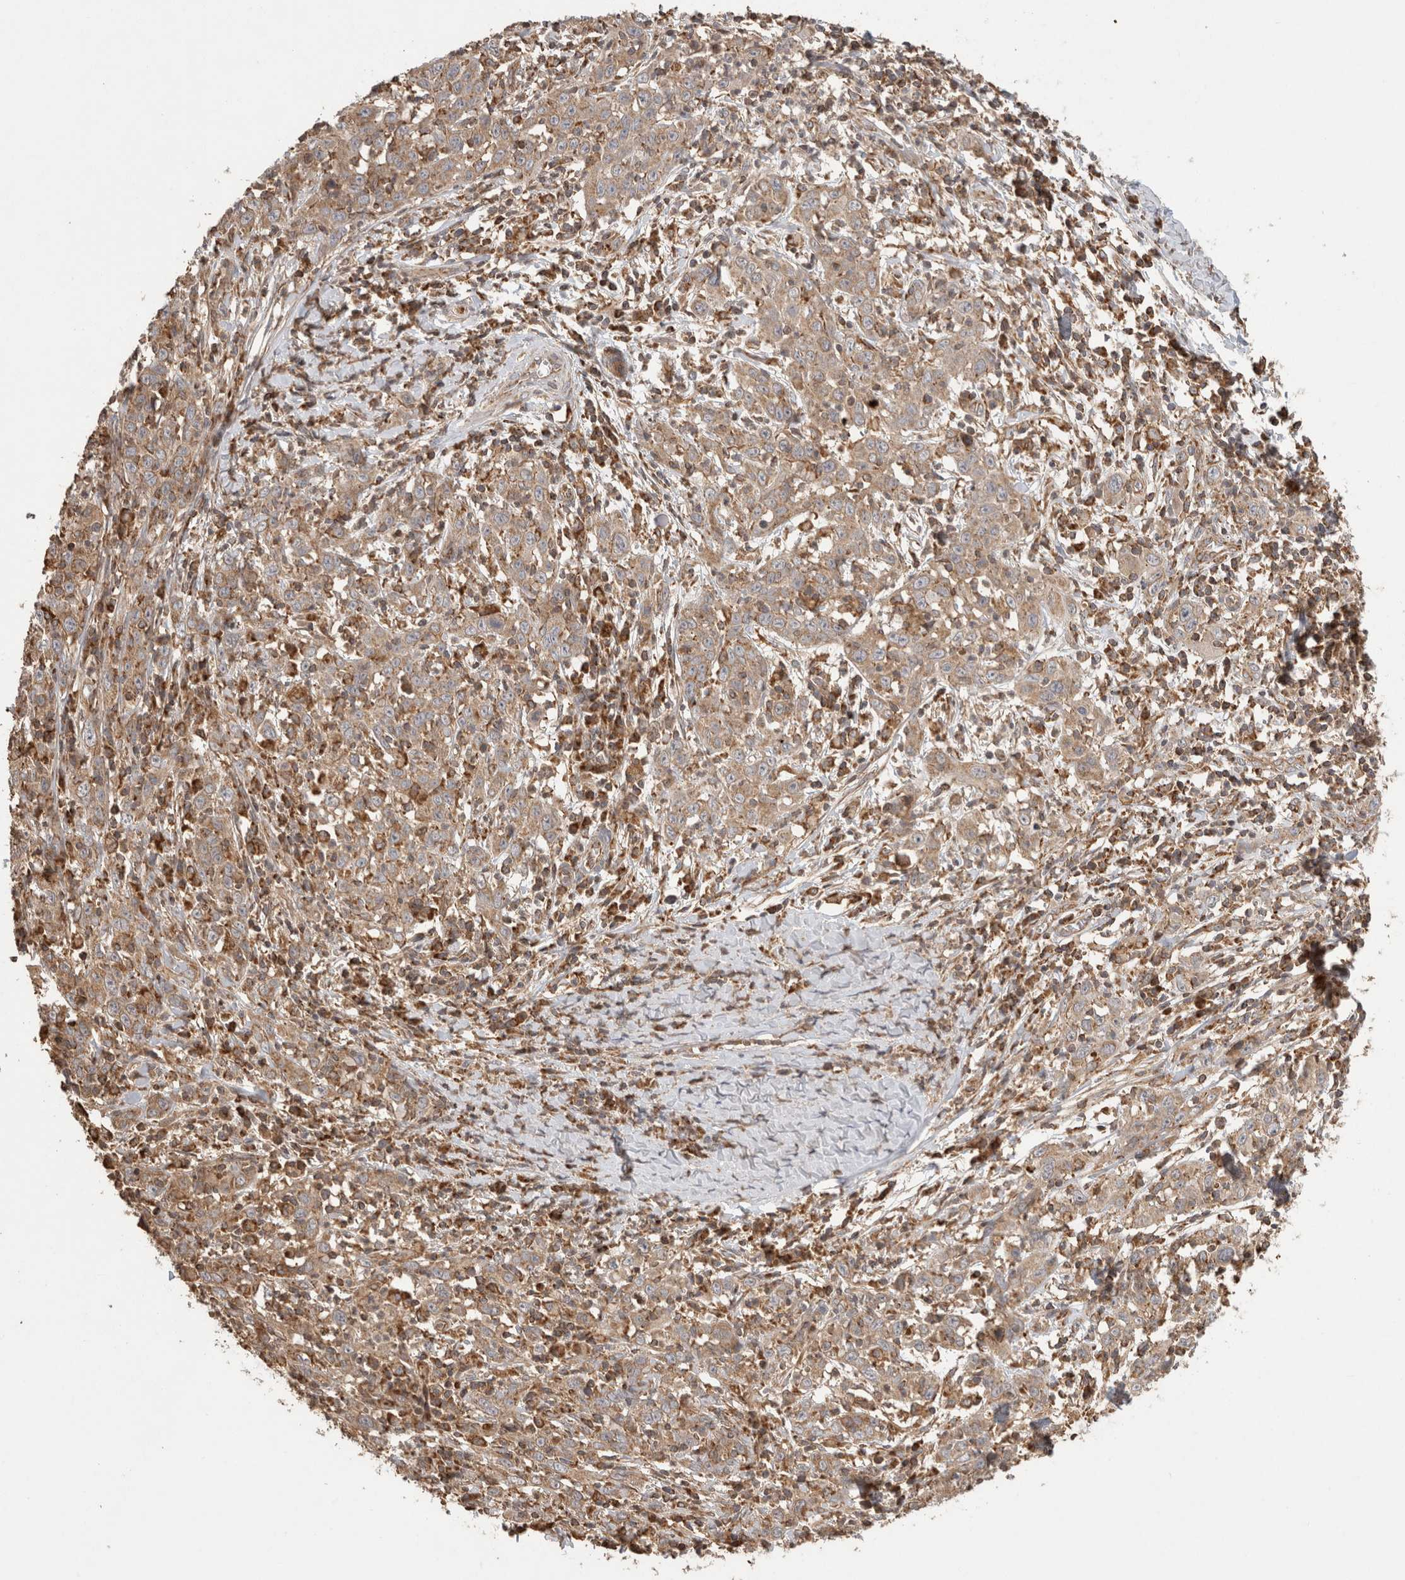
{"staining": {"intensity": "weak", "quantity": ">75%", "location": "cytoplasmic/membranous"}, "tissue": "cervical cancer", "cell_type": "Tumor cells", "image_type": "cancer", "snomed": [{"axis": "morphology", "description": "Squamous cell carcinoma, NOS"}, {"axis": "topography", "description": "Cervix"}], "caption": "The photomicrograph reveals a brown stain indicating the presence of a protein in the cytoplasmic/membranous of tumor cells in squamous cell carcinoma (cervical).", "gene": "IMMP2L", "patient": {"sex": "female", "age": 46}}